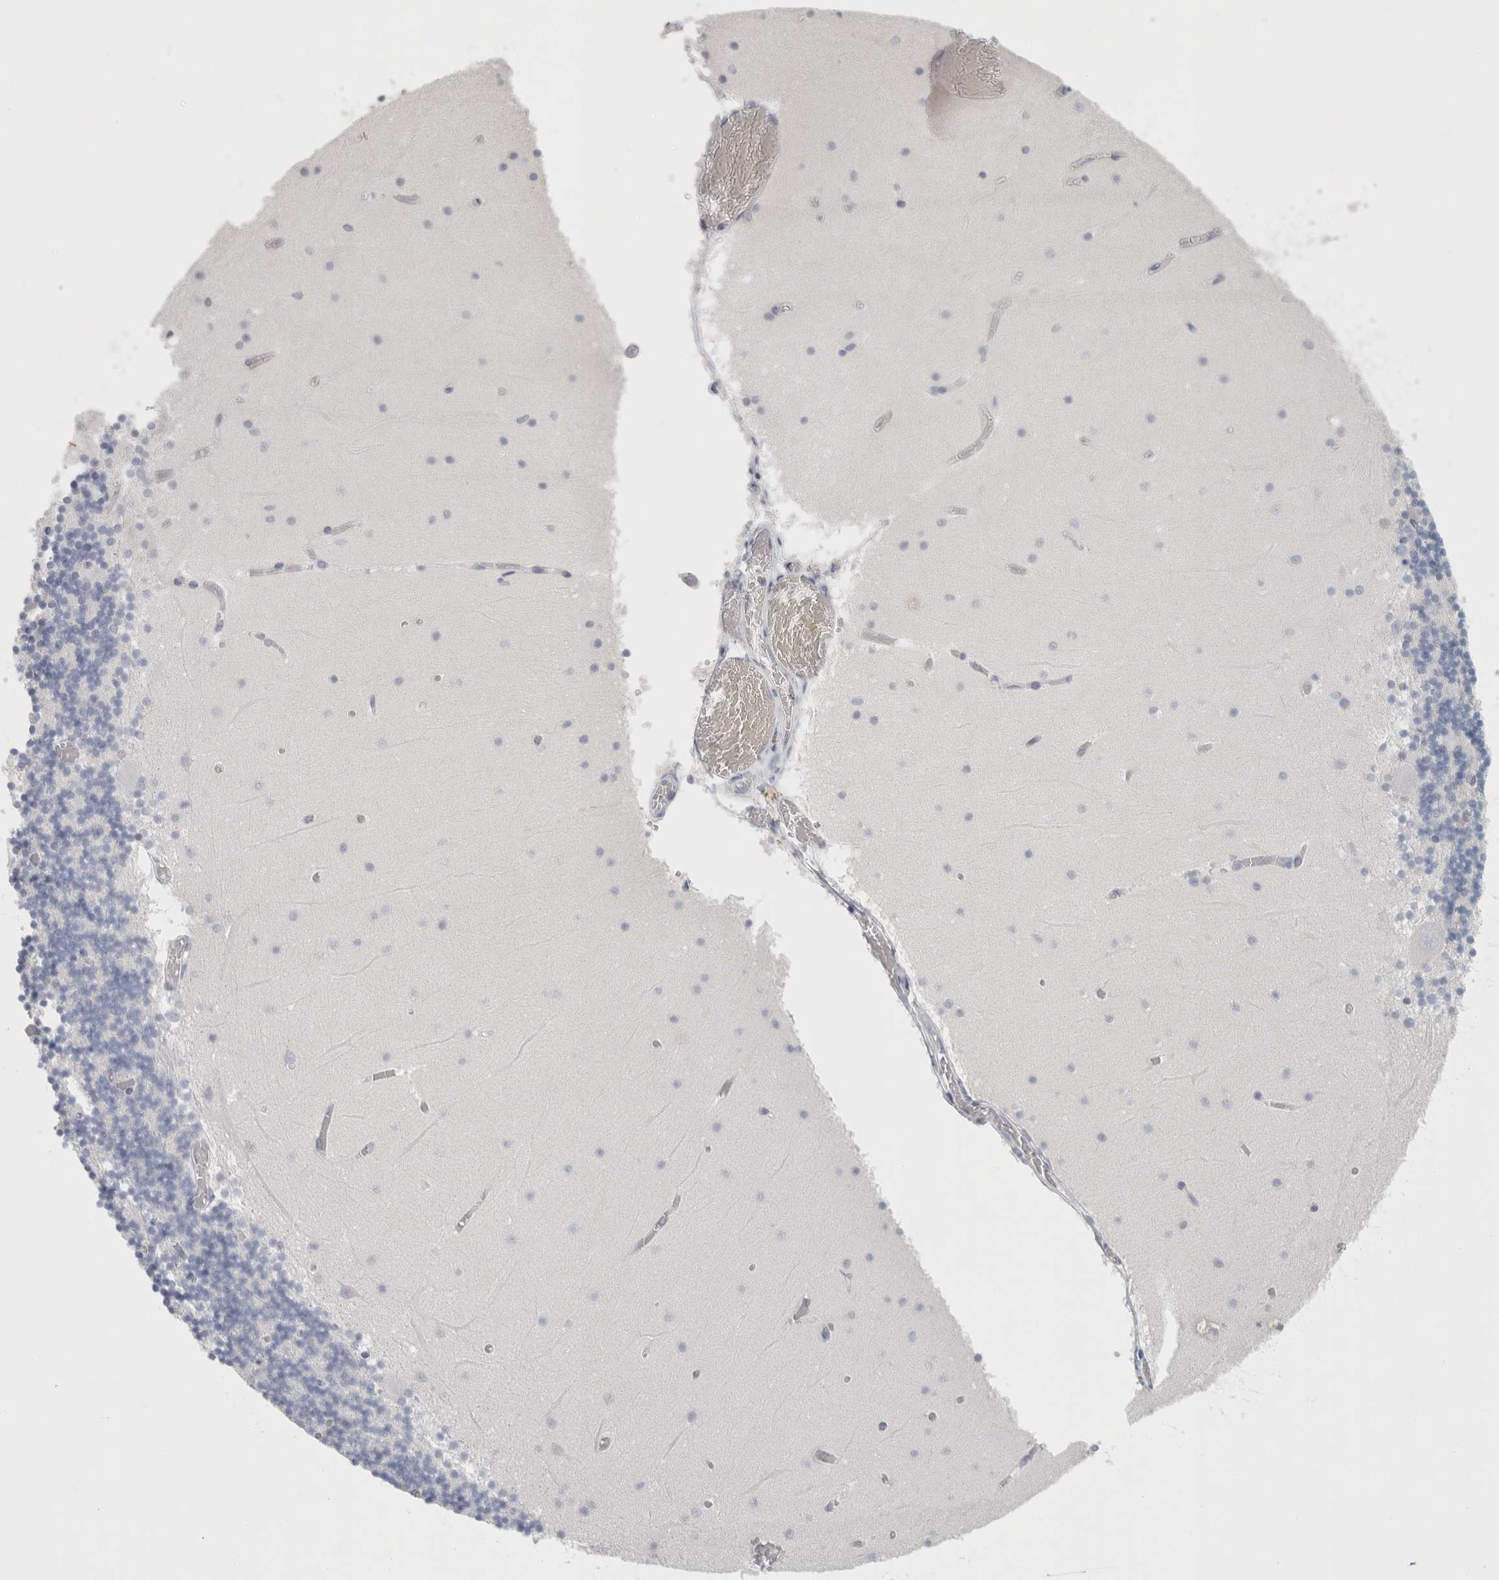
{"staining": {"intensity": "negative", "quantity": "none", "location": "none"}, "tissue": "cerebellum", "cell_type": "Cells in granular layer", "image_type": "normal", "snomed": [{"axis": "morphology", "description": "Normal tissue, NOS"}, {"axis": "topography", "description": "Cerebellum"}], "caption": "Cerebellum stained for a protein using immunohistochemistry exhibits no expression cells in granular layer.", "gene": "SLC28A3", "patient": {"sex": "female", "age": 28}}